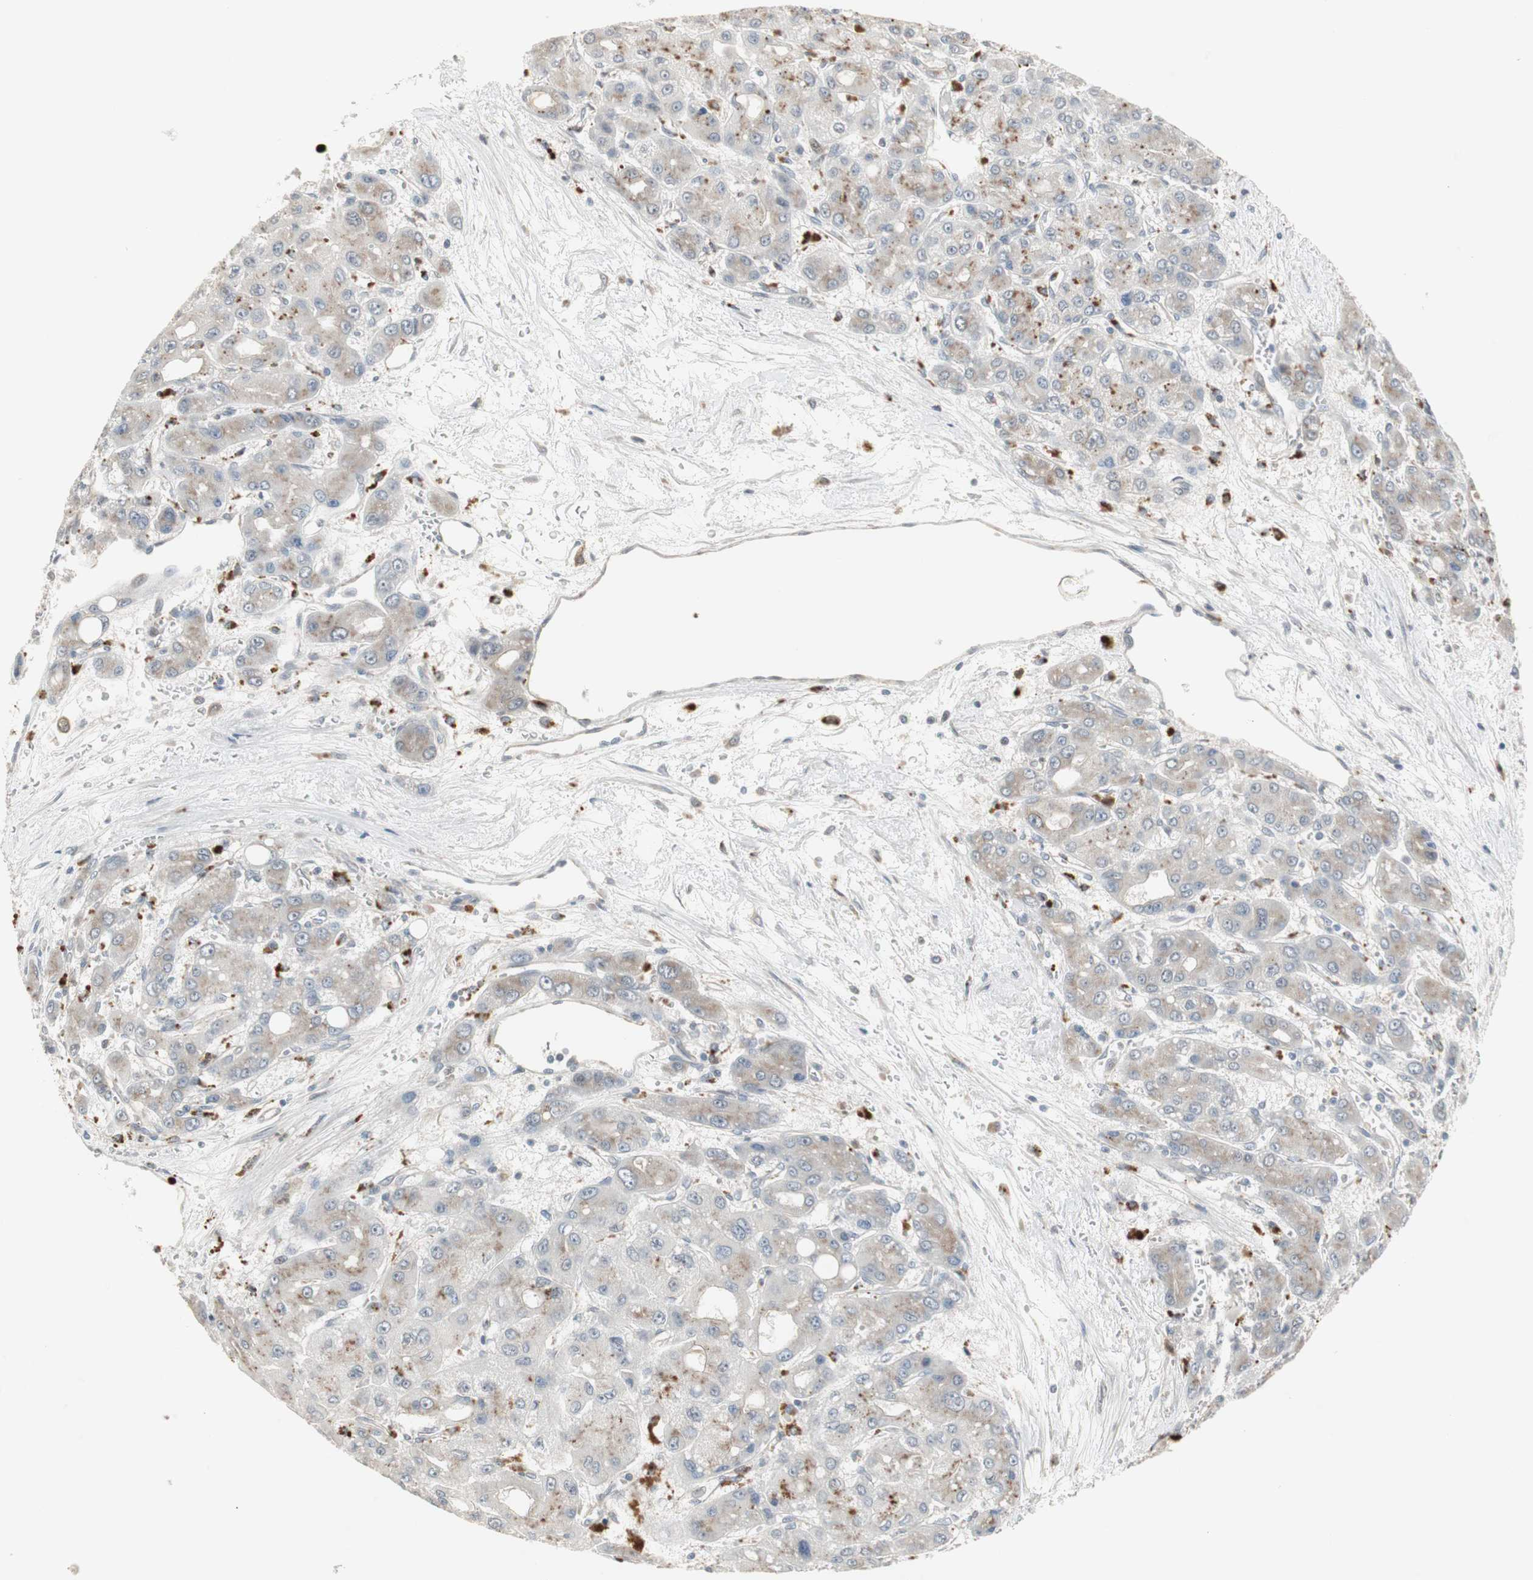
{"staining": {"intensity": "weak", "quantity": "<25%", "location": "cytoplasmic/membranous"}, "tissue": "liver cancer", "cell_type": "Tumor cells", "image_type": "cancer", "snomed": [{"axis": "morphology", "description": "Carcinoma, Hepatocellular, NOS"}, {"axis": "topography", "description": "Liver"}], "caption": "Human hepatocellular carcinoma (liver) stained for a protein using immunohistochemistry (IHC) shows no positivity in tumor cells.", "gene": "SNX4", "patient": {"sex": "male", "age": 55}}